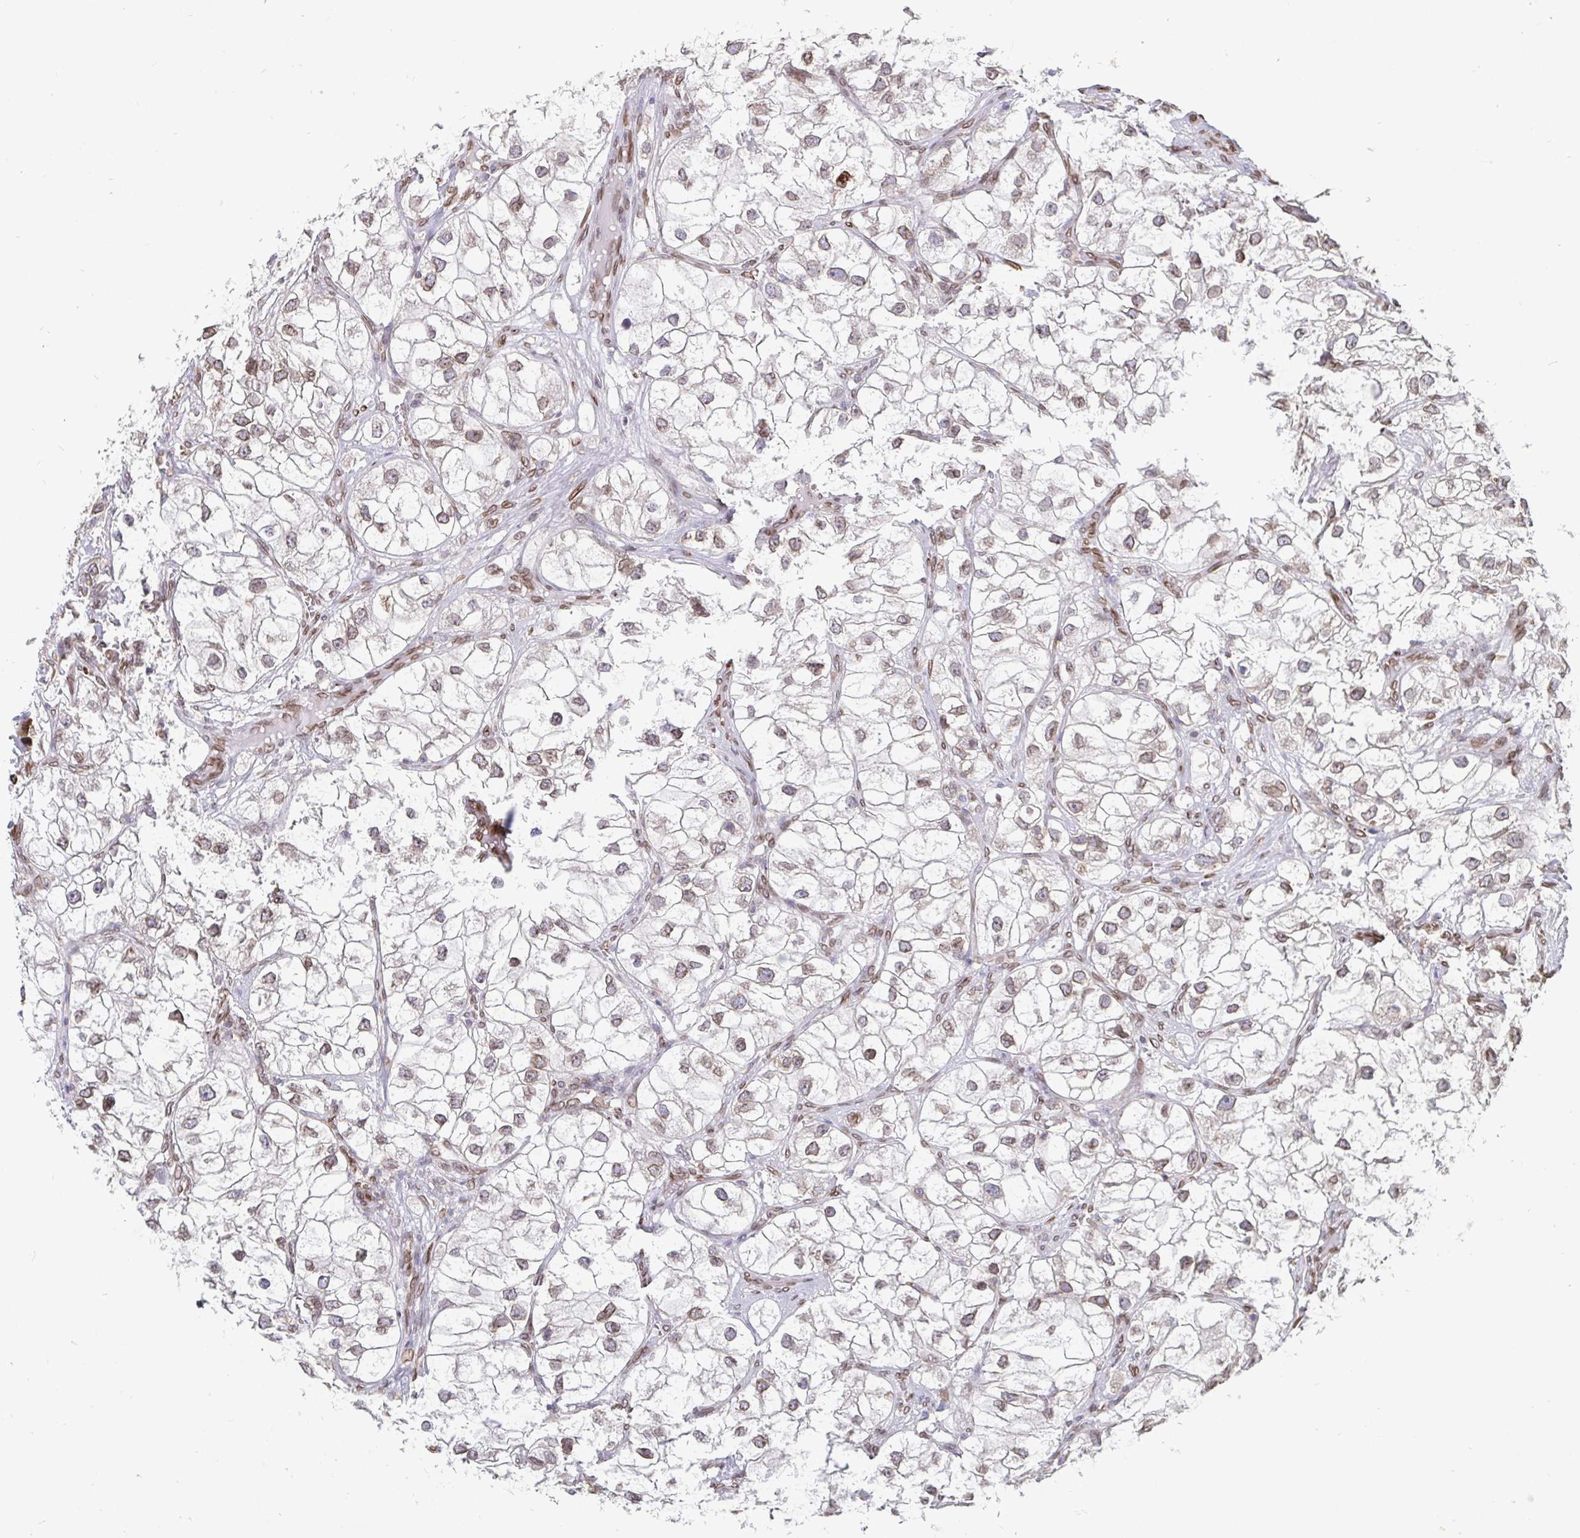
{"staining": {"intensity": "weak", "quantity": "25%-75%", "location": "nuclear"}, "tissue": "renal cancer", "cell_type": "Tumor cells", "image_type": "cancer", "snomed": [{"axis": "morphology", "description": "Adenocarcinoma, NOS"}, {"axis": "topography", "description": "Kidney"}], "caption": "This image exhibits immunohistochemistry staining of renal cancer (adenocarcinoma), with low weak nuclear expression in approximately 25%-75% of tumor cells.", "gene": "EMD", "patient": {"sex": "male", "age": 59}}